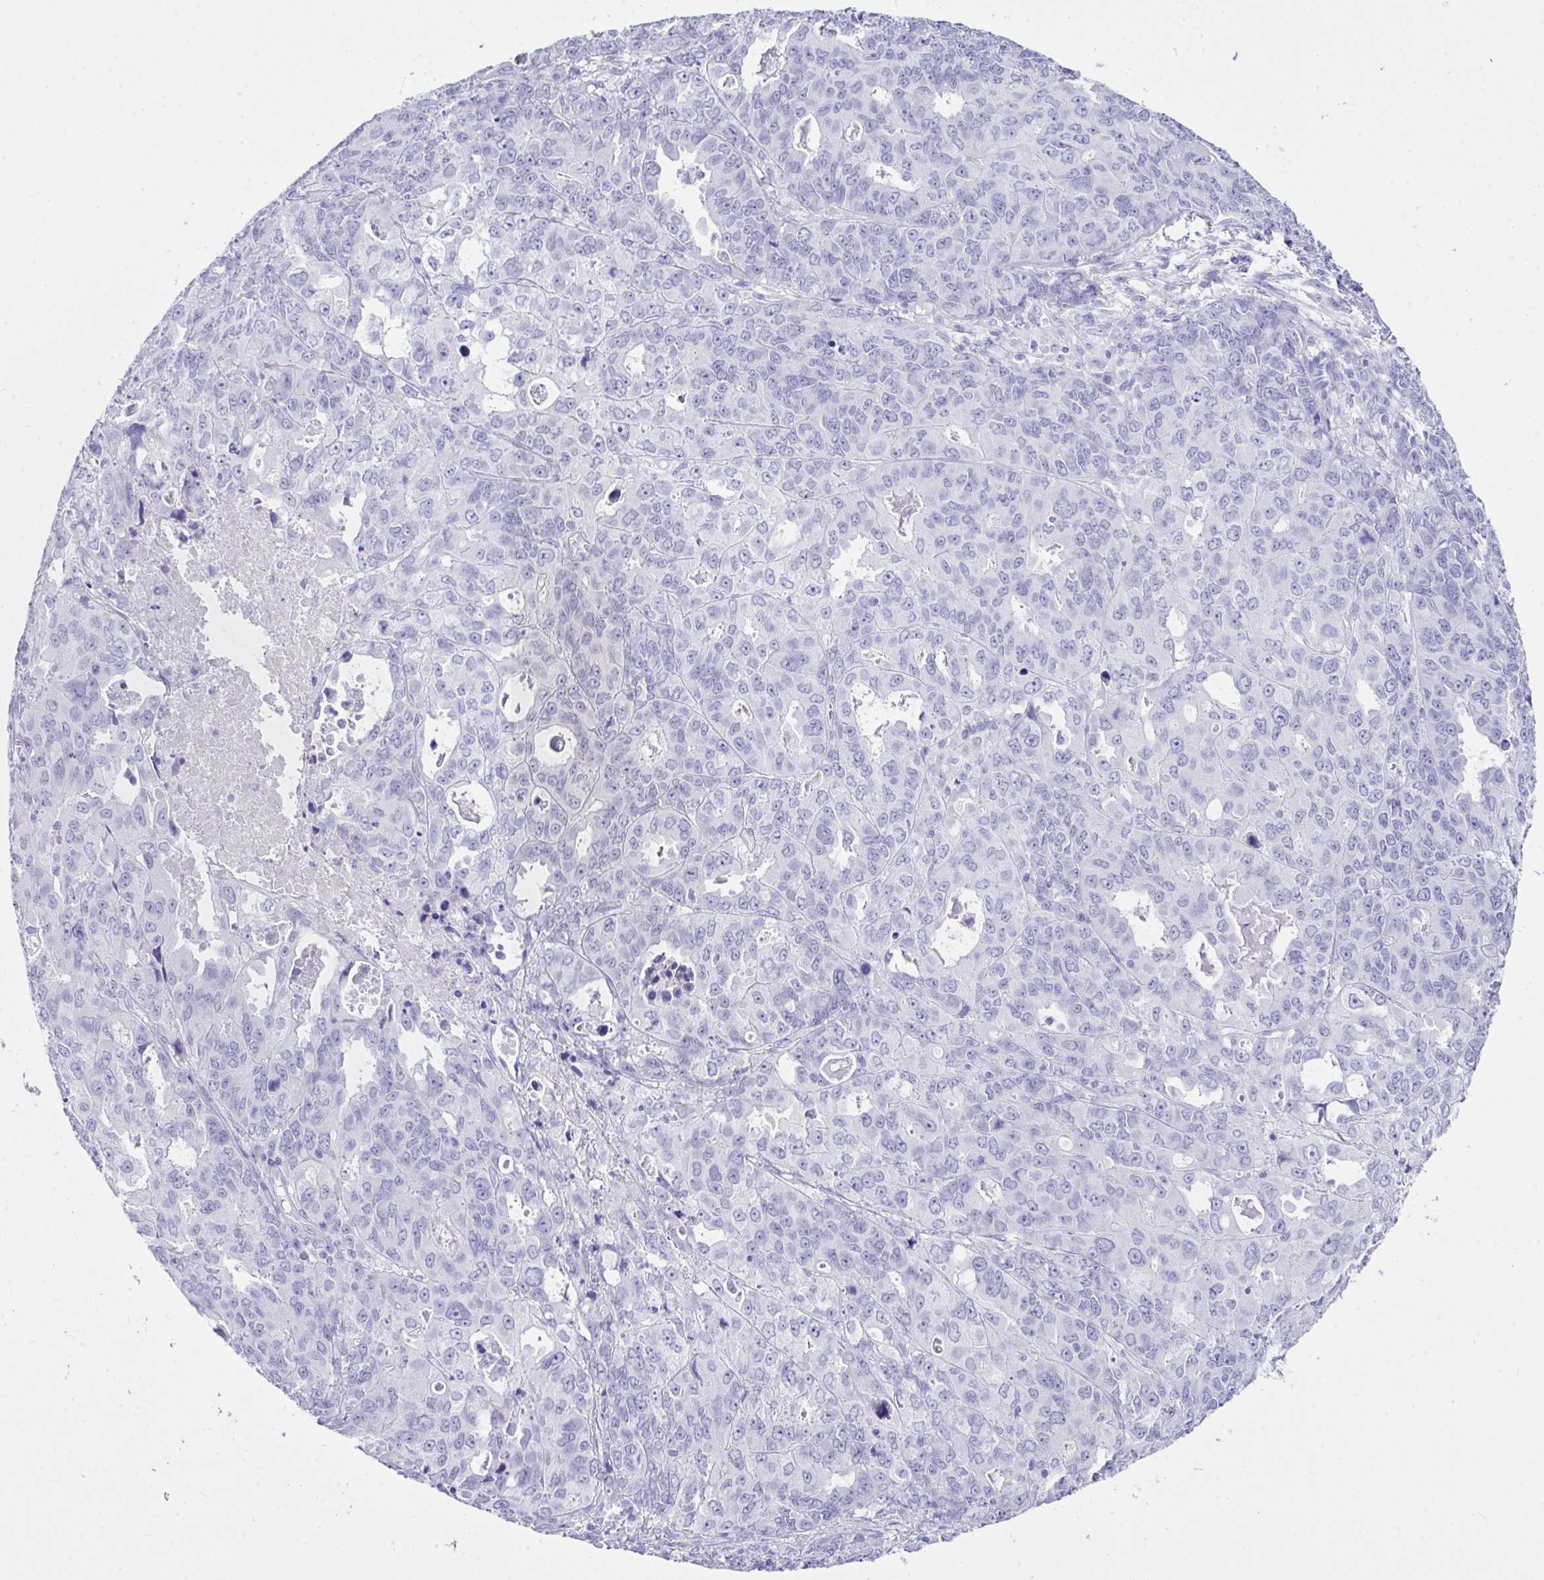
{"staining": {"intensity": "negative", "quantity": "none", "location": "none"}, "tissue": "endometrial cancer", "cell_type": "Tumor cells", "image_type": "cancer", "snomed": [{"axis": "morphology", "description": "Adenocarcinoma, NOS"}, {"axis": "topography", "description": "Uterus"}], "caption": "A high-resolution photomicrograph shows immunohistochemistry staining of endometrial cancer, which displays no significant expression in tumor cells. (DAB IHC, high magnification).", "gene": "LGALS4", "patient": {"sex": "female", "age": 79}}